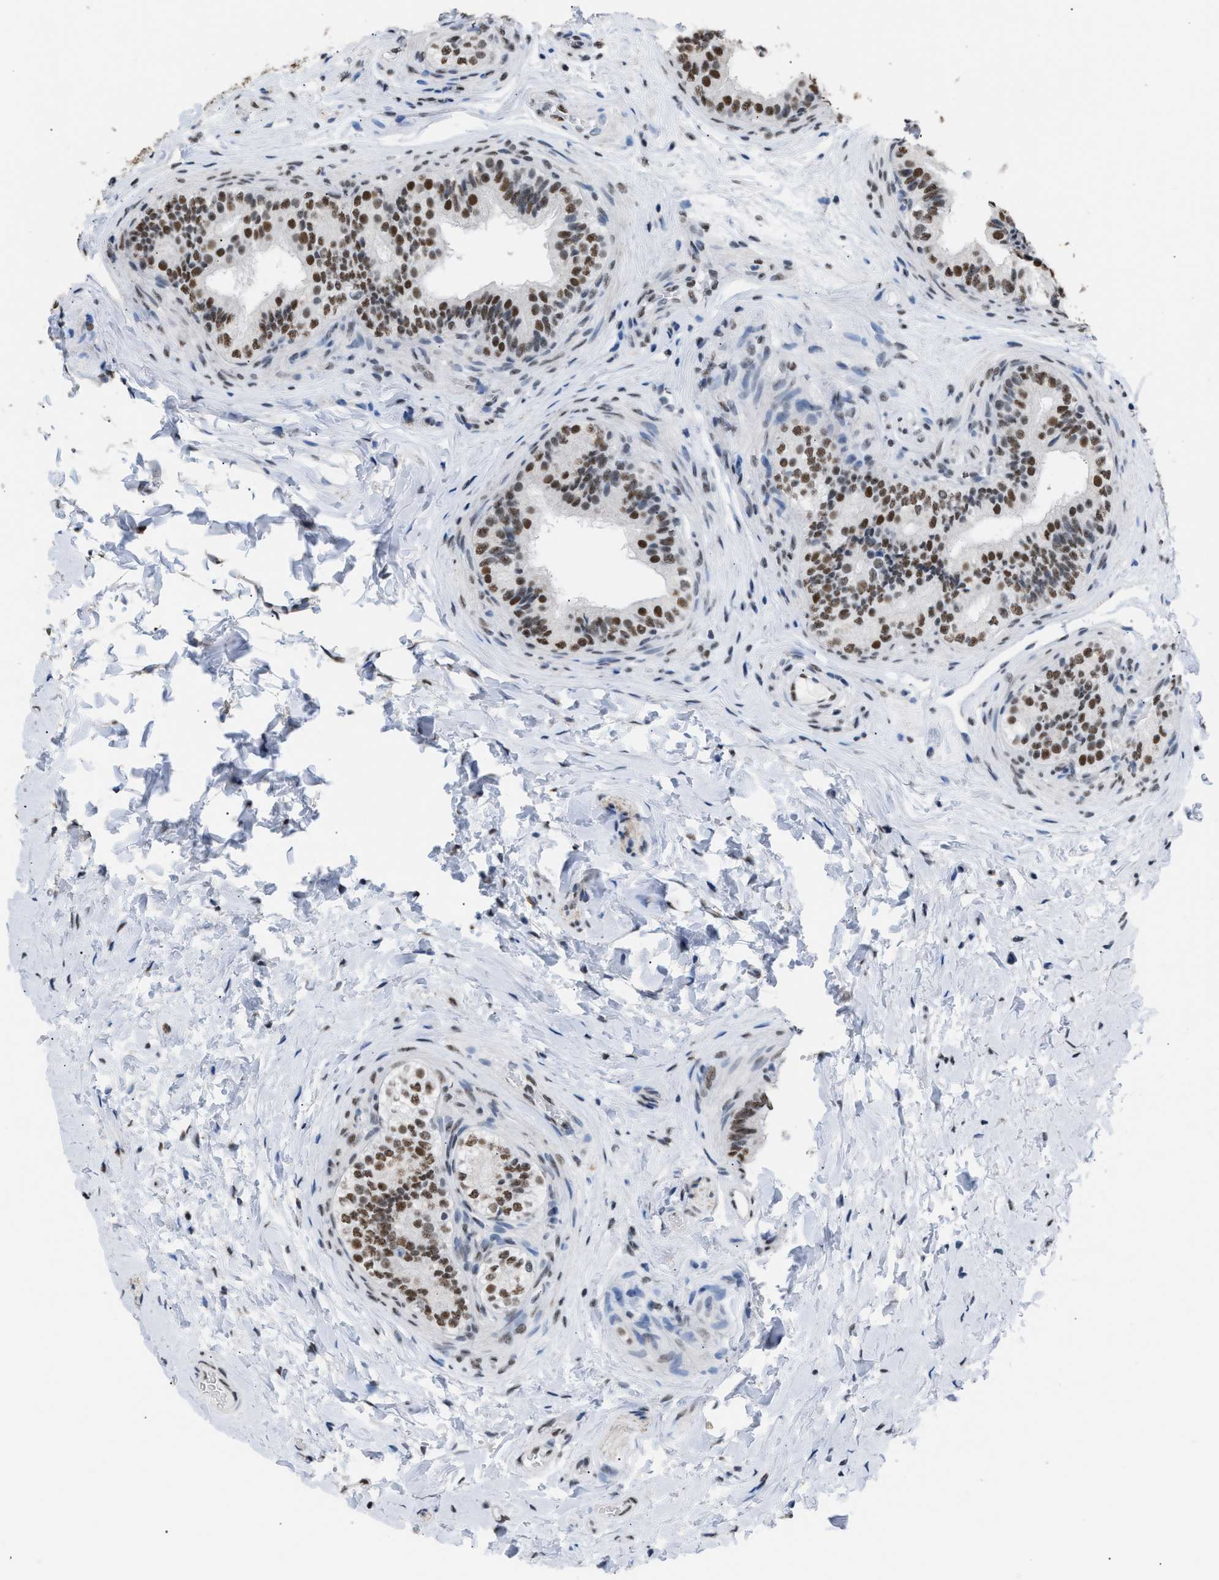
{"staining": {"intensity": "strong", "quantity": ">75%", "location": "nuclear"}, "tissue": "epididymis", "cell_type": "Glandular cells", "image_type": "normal", "snomed": [{"axis": "morphology", "description": "Normal tissue, NOS"}, {"axis": "topography", "description": "Testis"}, {"axis": "topography", "description": "Epididymis"}], "caption": "This is an image of immunohistochemistry (IHC) staining of normal epididymis, which shows strong positivity in the nuclear of glandular cells.", "gene": "CCAR2", "patient": {"sex": "male", "age": 36}}